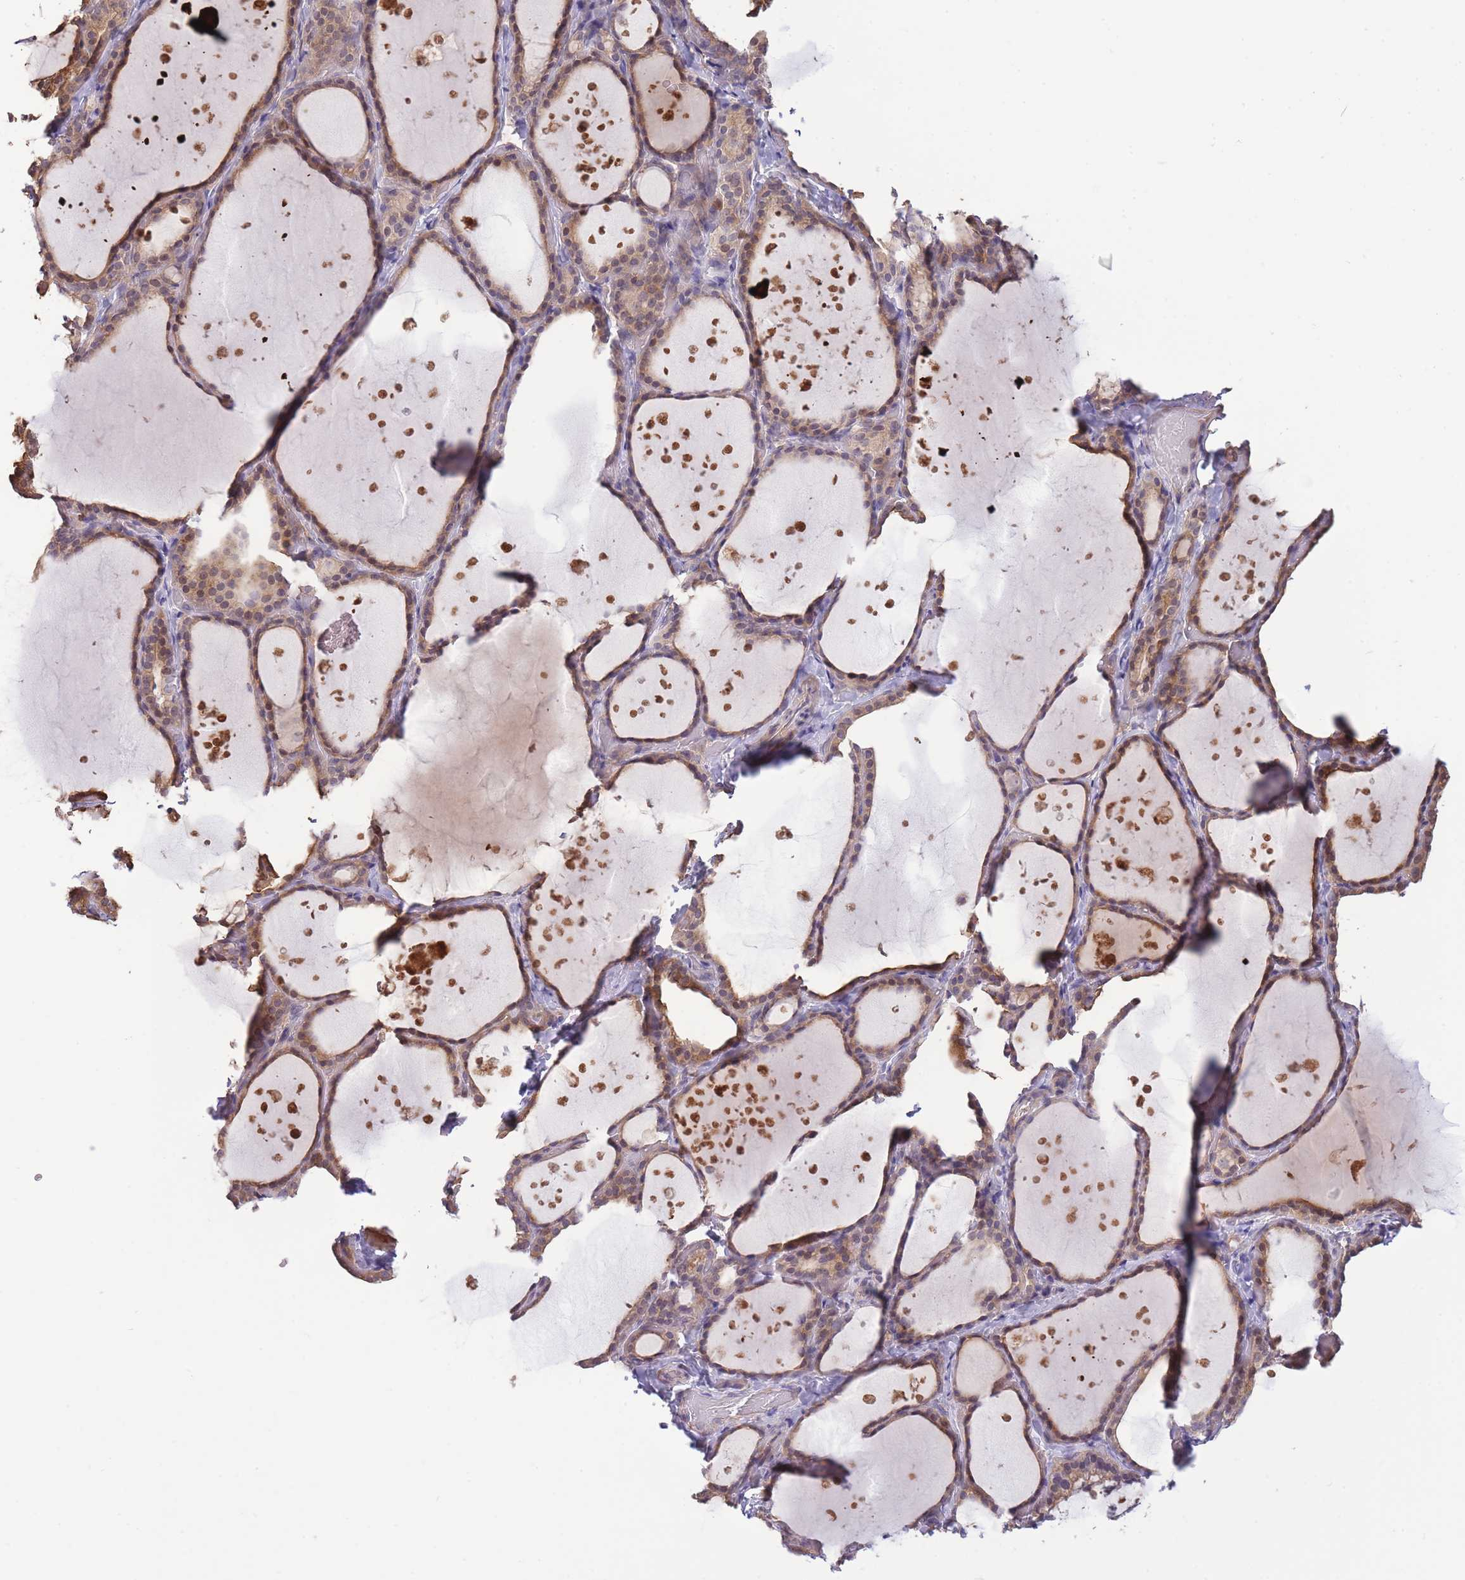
{"staining": {"intensity": "moderate", "quantity": "25%-75%", "location": "cytoplasmic/membranous"}, "tissue": "thyroid gland", "cell_type": "Glandular cells", "image_type": "normal", "snomed": [{"axis": "morphology", "description": "Normal tissue, NOS"}, {"axis": "topography", "description": "Thyroid gland"}], "caption": "High-power microscopy captured an immunohistochemistry (IHC) image of benign thyroid gland, revealing moderate cytoplasmic/membranous expression in about 25%-75% of glandular cells. The staining is performed using DAB brown chromogen to label protein expression. The nuclei are counter-stained blue using hematoxylin.", "gene": "ZNF304", "patient": {"sex": "female", "age": 44}}